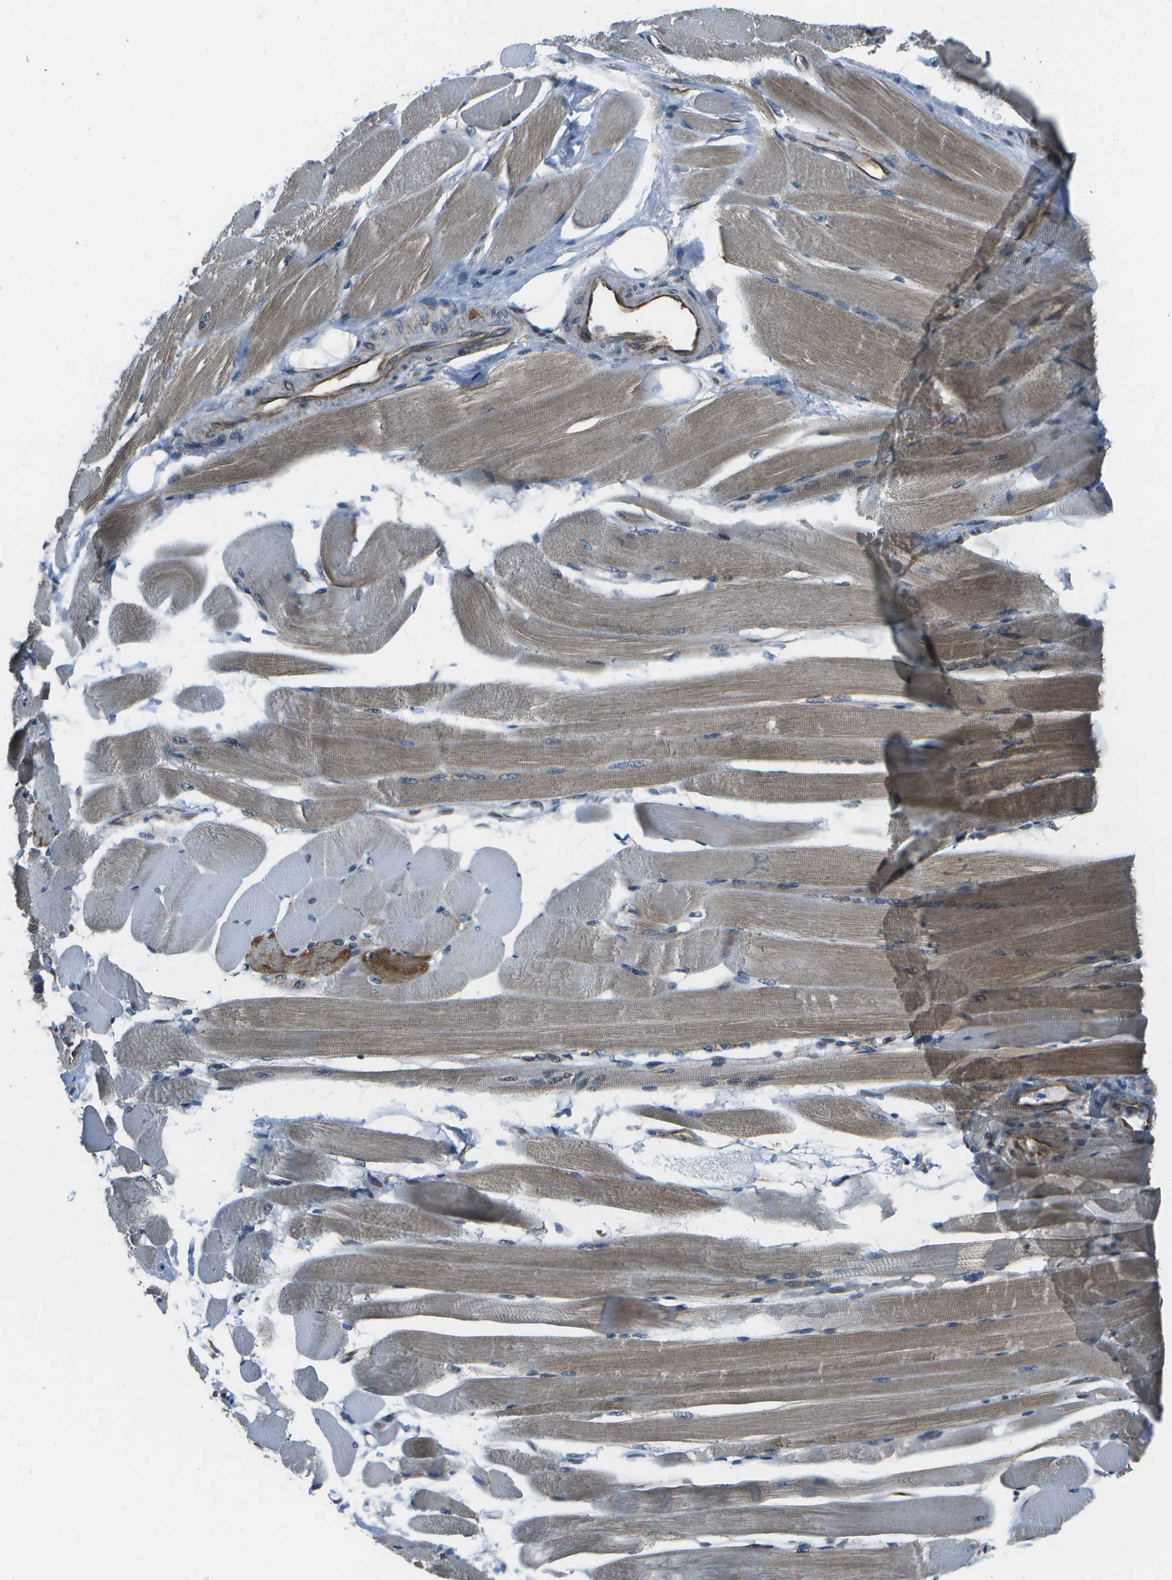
{"staining": {"intensity": "weak", "quantity": ">75%", "location": "cytoplasmic/membranous"}, "tissue": "skeletal muscle", "cell_type": "Myocytes", "image_type": "normal", "snomed": [{"axis": "morphology", "description": "Normal tissue, NOS"}, {"axis": "topography", "description": "Skeletal muscle"}, {"axis": "topography", "description": "Peripheral nerve tissue"}], "caption": "The photomicrograph exhibits staining of normal skeletal muscle, revealing weak cytoplasmic/membranous protein positivity (brown color) within myocytes.", "gene": "EIF2AK1", "patient": {"sex": "female", "age": 84}}